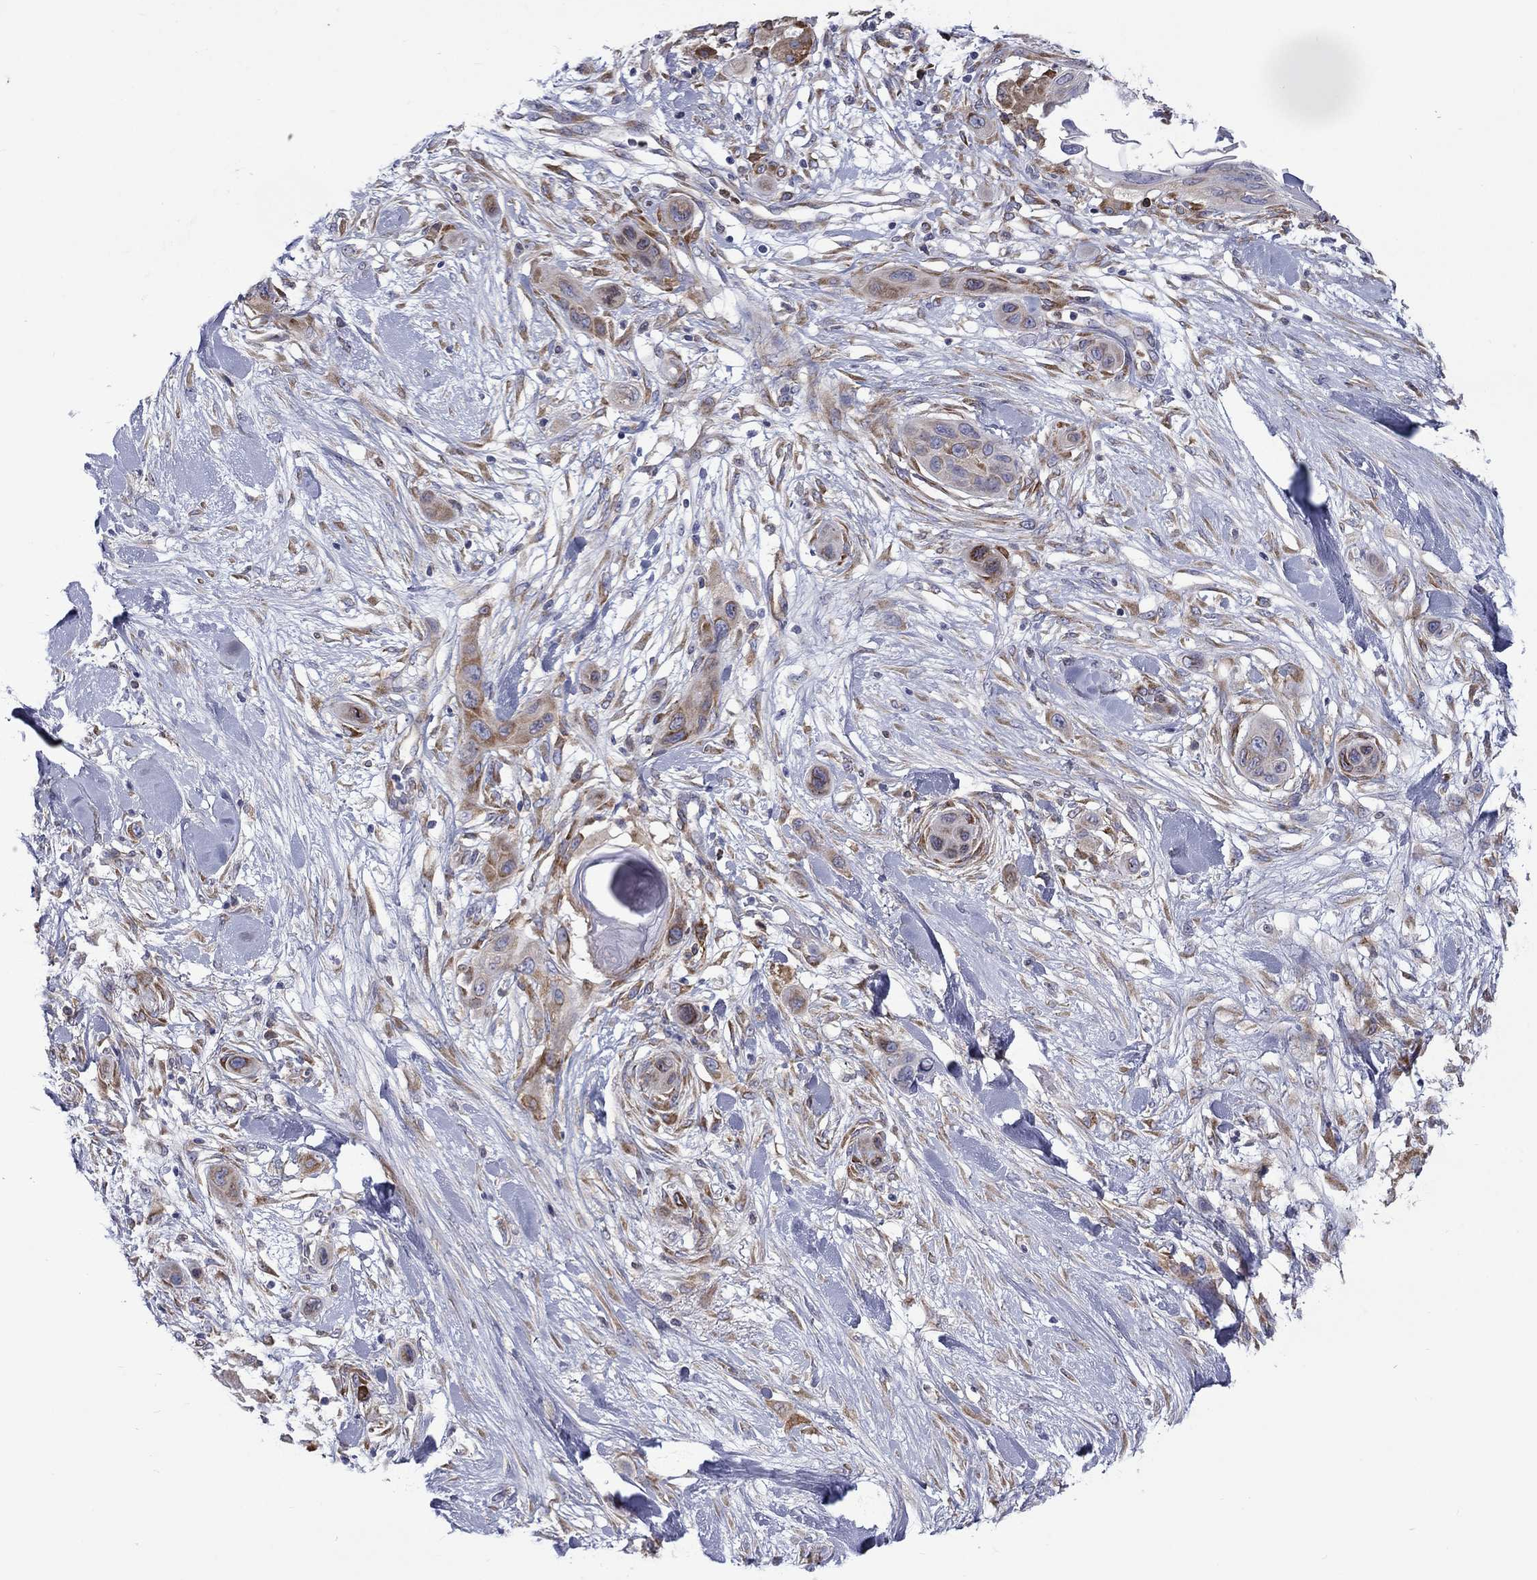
{"staining": {"intensity": "moderate", "quantity": "25%-75%", "location": "cytoplasmic/membranous"}, "tissue": "skin cancer", "cell_type": "Tumor cells", "image_type": "cancer", "snomed": [{"axis": "morphology", "description": "Squamous cell carcinoma, NOS"}, {"axis": "topography", "description": "Skin"}], "caption": "A brown stain shows moderate cytoplasmic/membranous staining of a protein in skin cancer tumor cells. The protein is shown in brown color, while the nuclei are stained blue.", "gene": "PABPC4", "patient": {"sex": "male", "age": 79}}